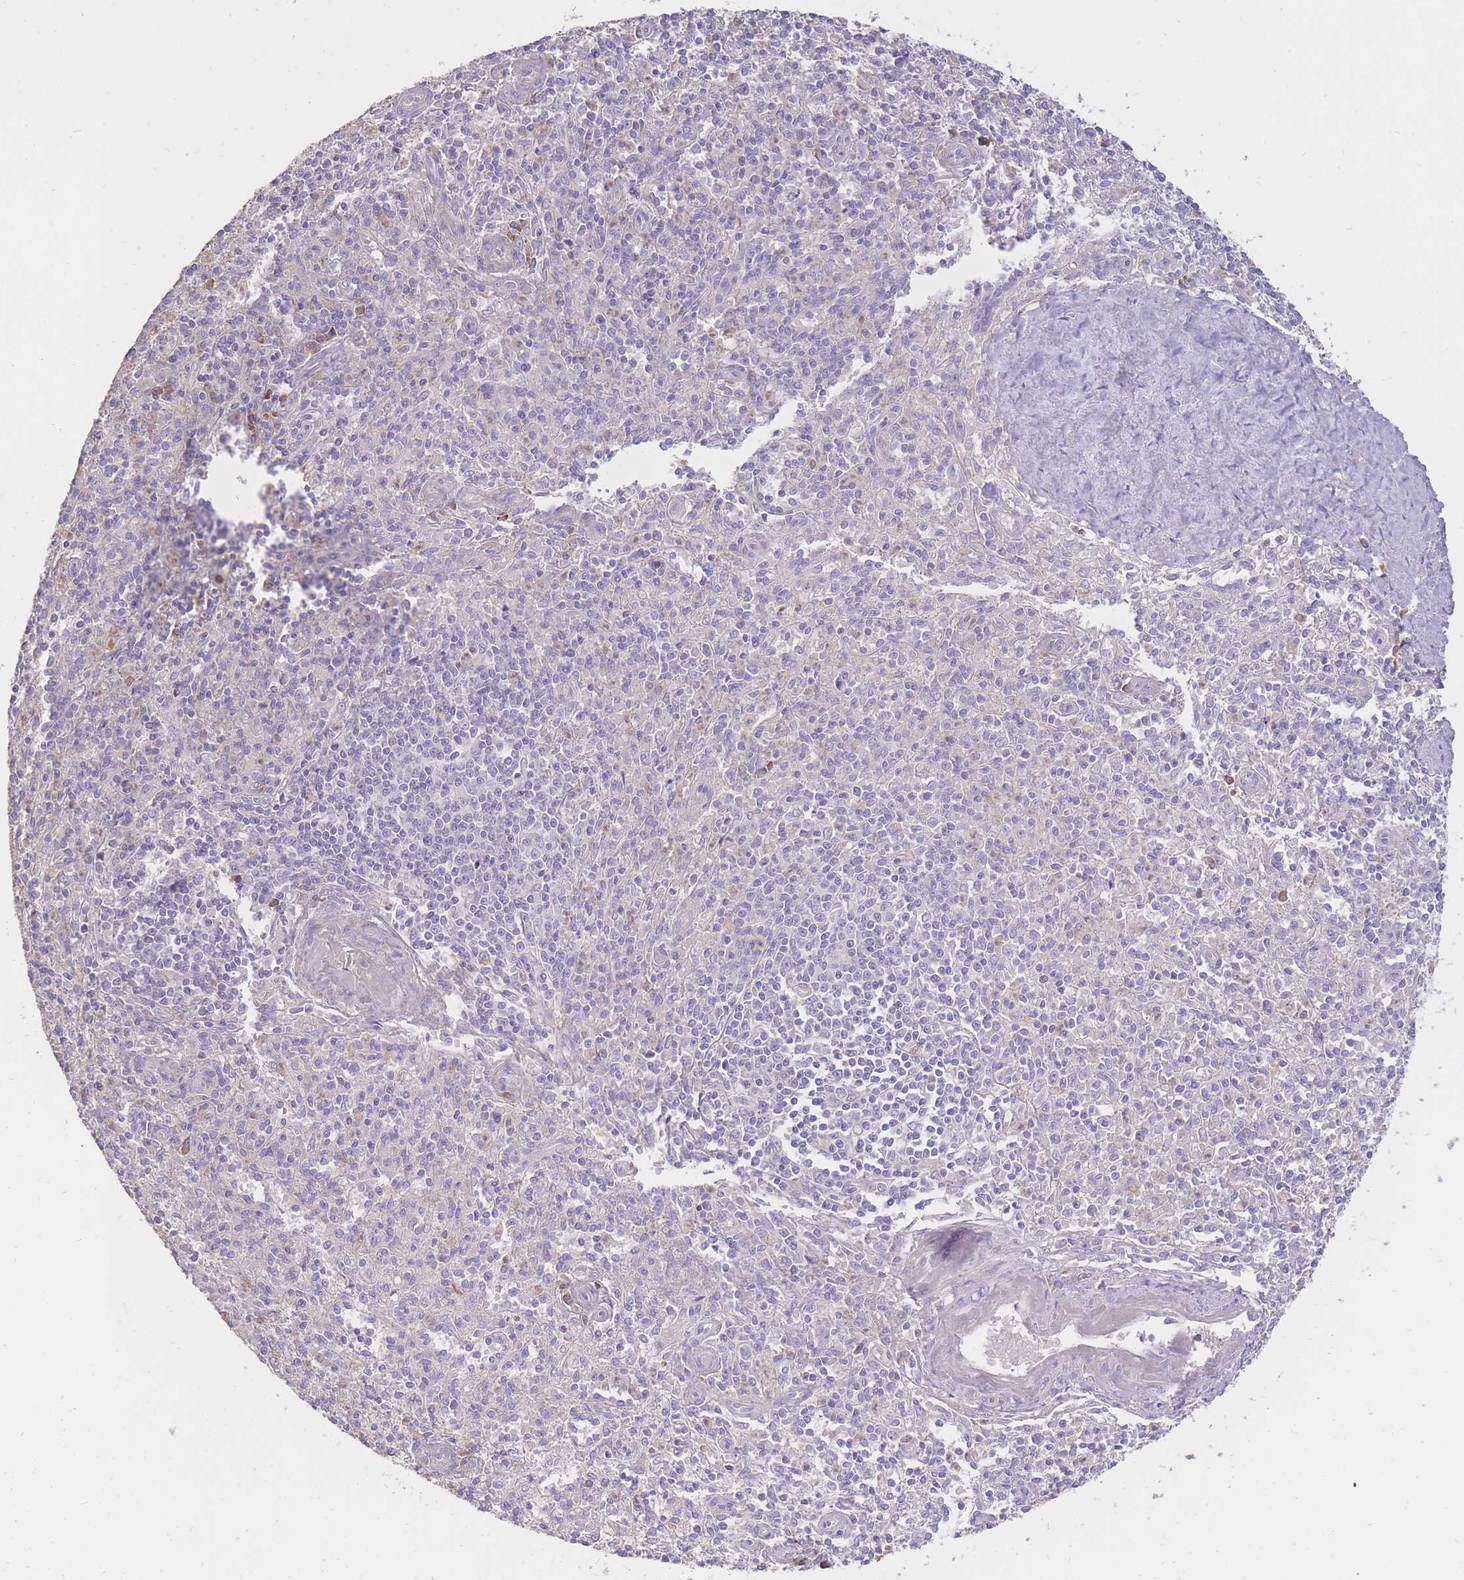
{"staining": {"intensity": "moderate", "quantity": "<25%", "location": "cytoplasmic/membranous"}, "tissue": "spleen", "cell_type": "Cells in red pulp", "image_type": "normal", "snomed": [{"axis": "morphology", "description": "Normal tissue, NOS"}, {"axis": "topography", "description": "Spleen"}], "caption": "Immunohistochemical staining of unremarkable spleen demonstrates moderate cytoplasmic/membranous protein positivity in approximately <25% of cells in red pulp. (Stains: DAB (3,3'-diaminobenzidine) in brown, nuclei in blue, Microscopy: brightfield microscopy at high magnification).", "gene": "FRG2B", "patient": {"sex": "female", "age": 70}}